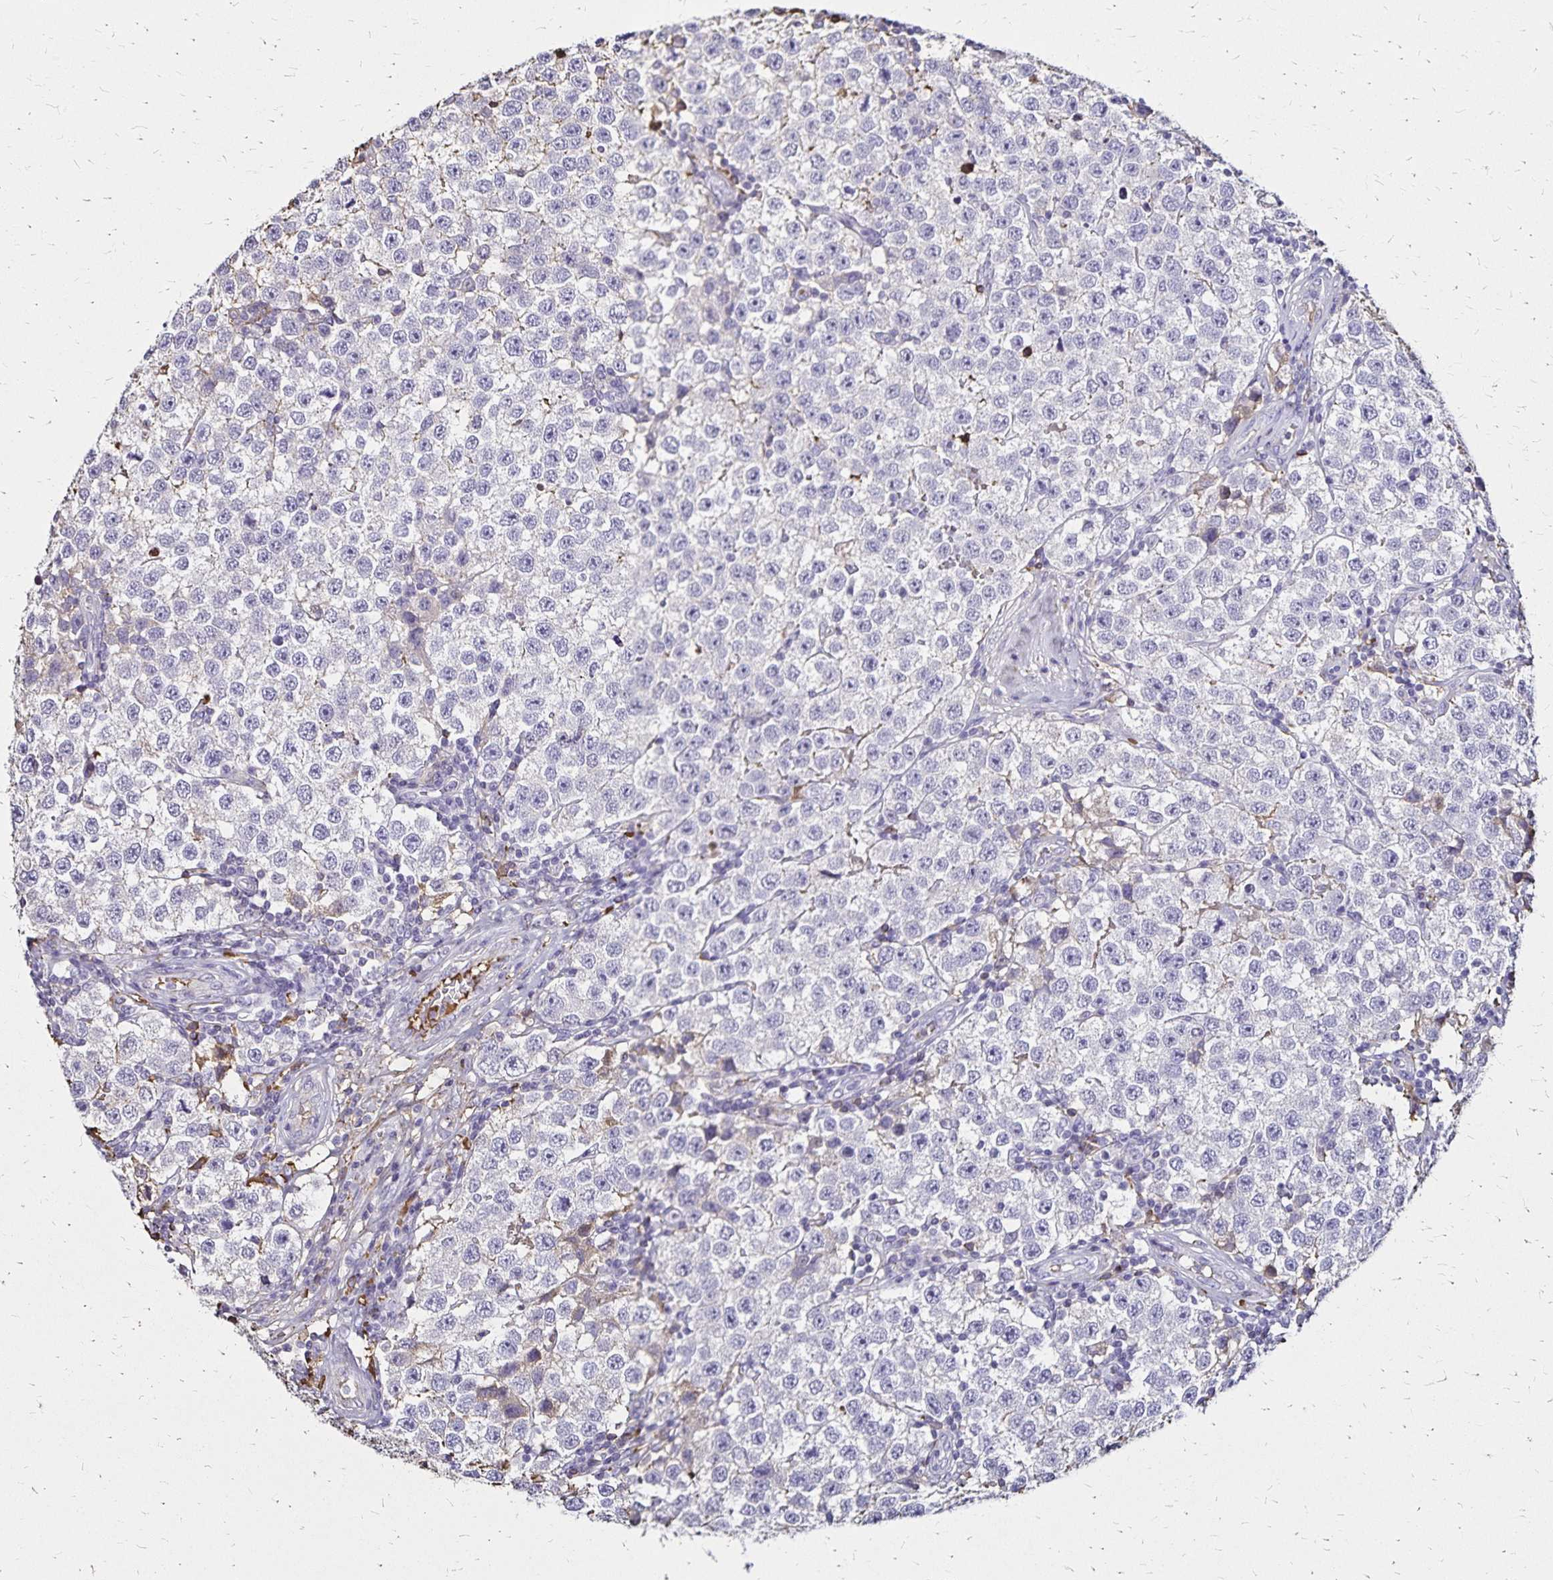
{"staining": {"intensity": "negative", "quantity": "none", "location": "none"}, "tissue": "testis cancer", "cell_type": "Tumor cells", "image_type": "cancer", "snomed": [{"axis": "morphology", "description": "Seminoma, NOS"}, {"axis": "topography", "description": "Testis"}], "caption": "DAB (3,3'-diaminobenzidine) immunohistochemical staining of seminoma (testis) shows no significant staining in tumor cells. (Brightfield microscopy of DAB (3,3'-diaminobenzidine) IHC at high magnification).", "gene": "KISS1", "patient": {"sex": "male", "age": 34}}